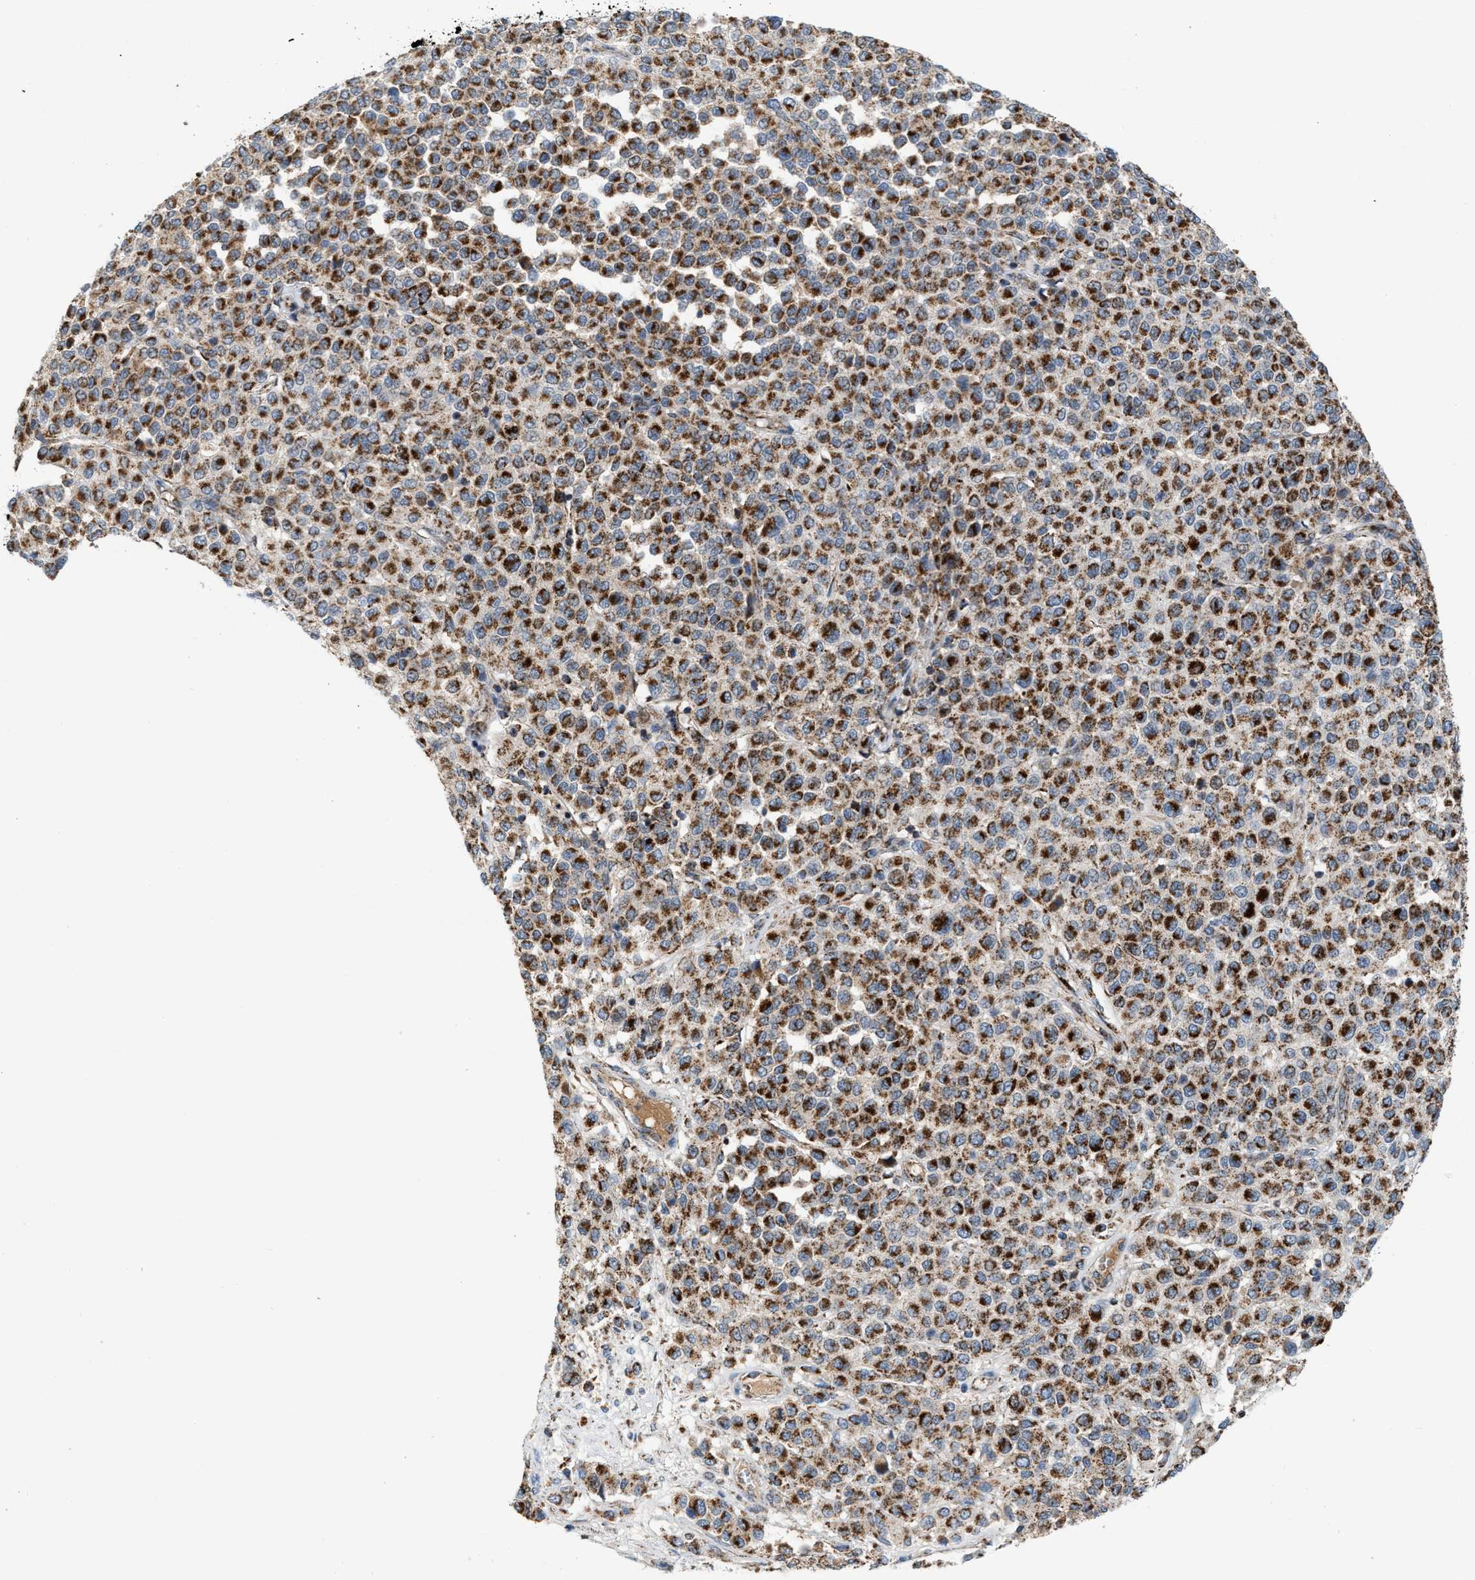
{"staining": {"intensity": "strong", "quantity": ">75%", "location": "cytoplasmic/membranous"}, "tissue": "melanoma", "cell_type": "Tumor cells", "image_type": "cancer", "snomed": [{"axis": "morphology", "description": "Malignant melanoma, Metastatic site"}, {"axis": "topography", "description": "Pancreas"}], "caption": "Immunohistochemistry (IHC) micrograph of malignant melanoma (metastatic site) stained for a protein (brown), which exhibits high levels of strong cytoplasmic/membranous staining in about >75% of tumor cells.", "gene": "PMPCA", "patient": {"sex": "female", "age": 30}}